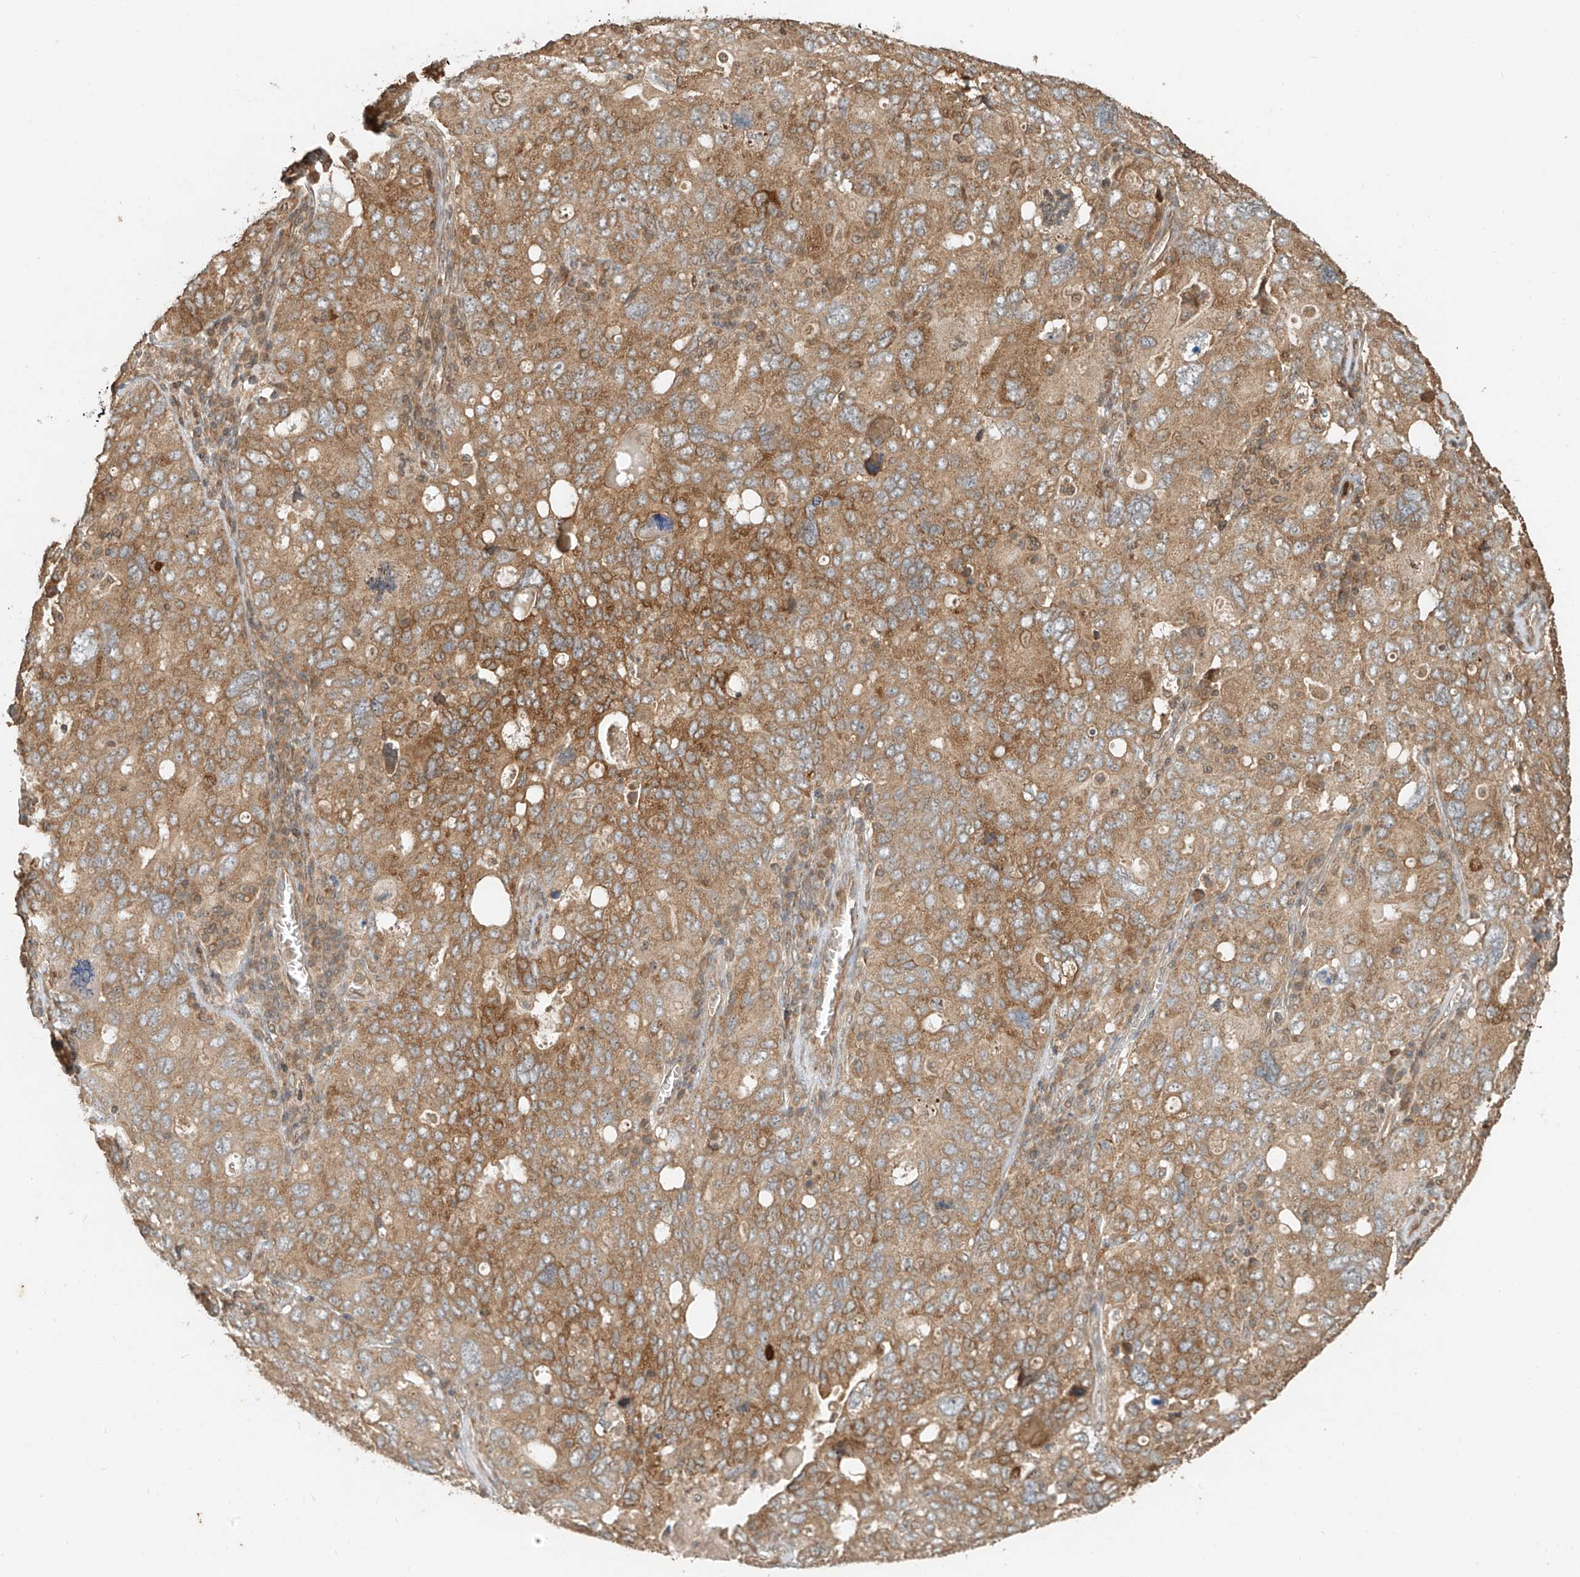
{"staining": {"intensity": "moderate", "quantity": ">75%", "location": "cytoplasmic/membranous"}, "tissue": "ovarian cancer", "cell_type": "Tumor cells", "image_type": "cancer", "snomed": [{"axis": "morphology", "description": "Carcinoma, endometroid"}, {"axis": "topography", "description": "Ovary"}], "caption": "High-power microscopy captured an immunohistochemistry (IHC) micrograph of endometroid carcinoma (ovarian), revealing moderate cytoplasmic/membranous staining in about >75% of tumor cells.", "gene": "ANKZF1", "patient": {"sex": "female", "age": 62}}